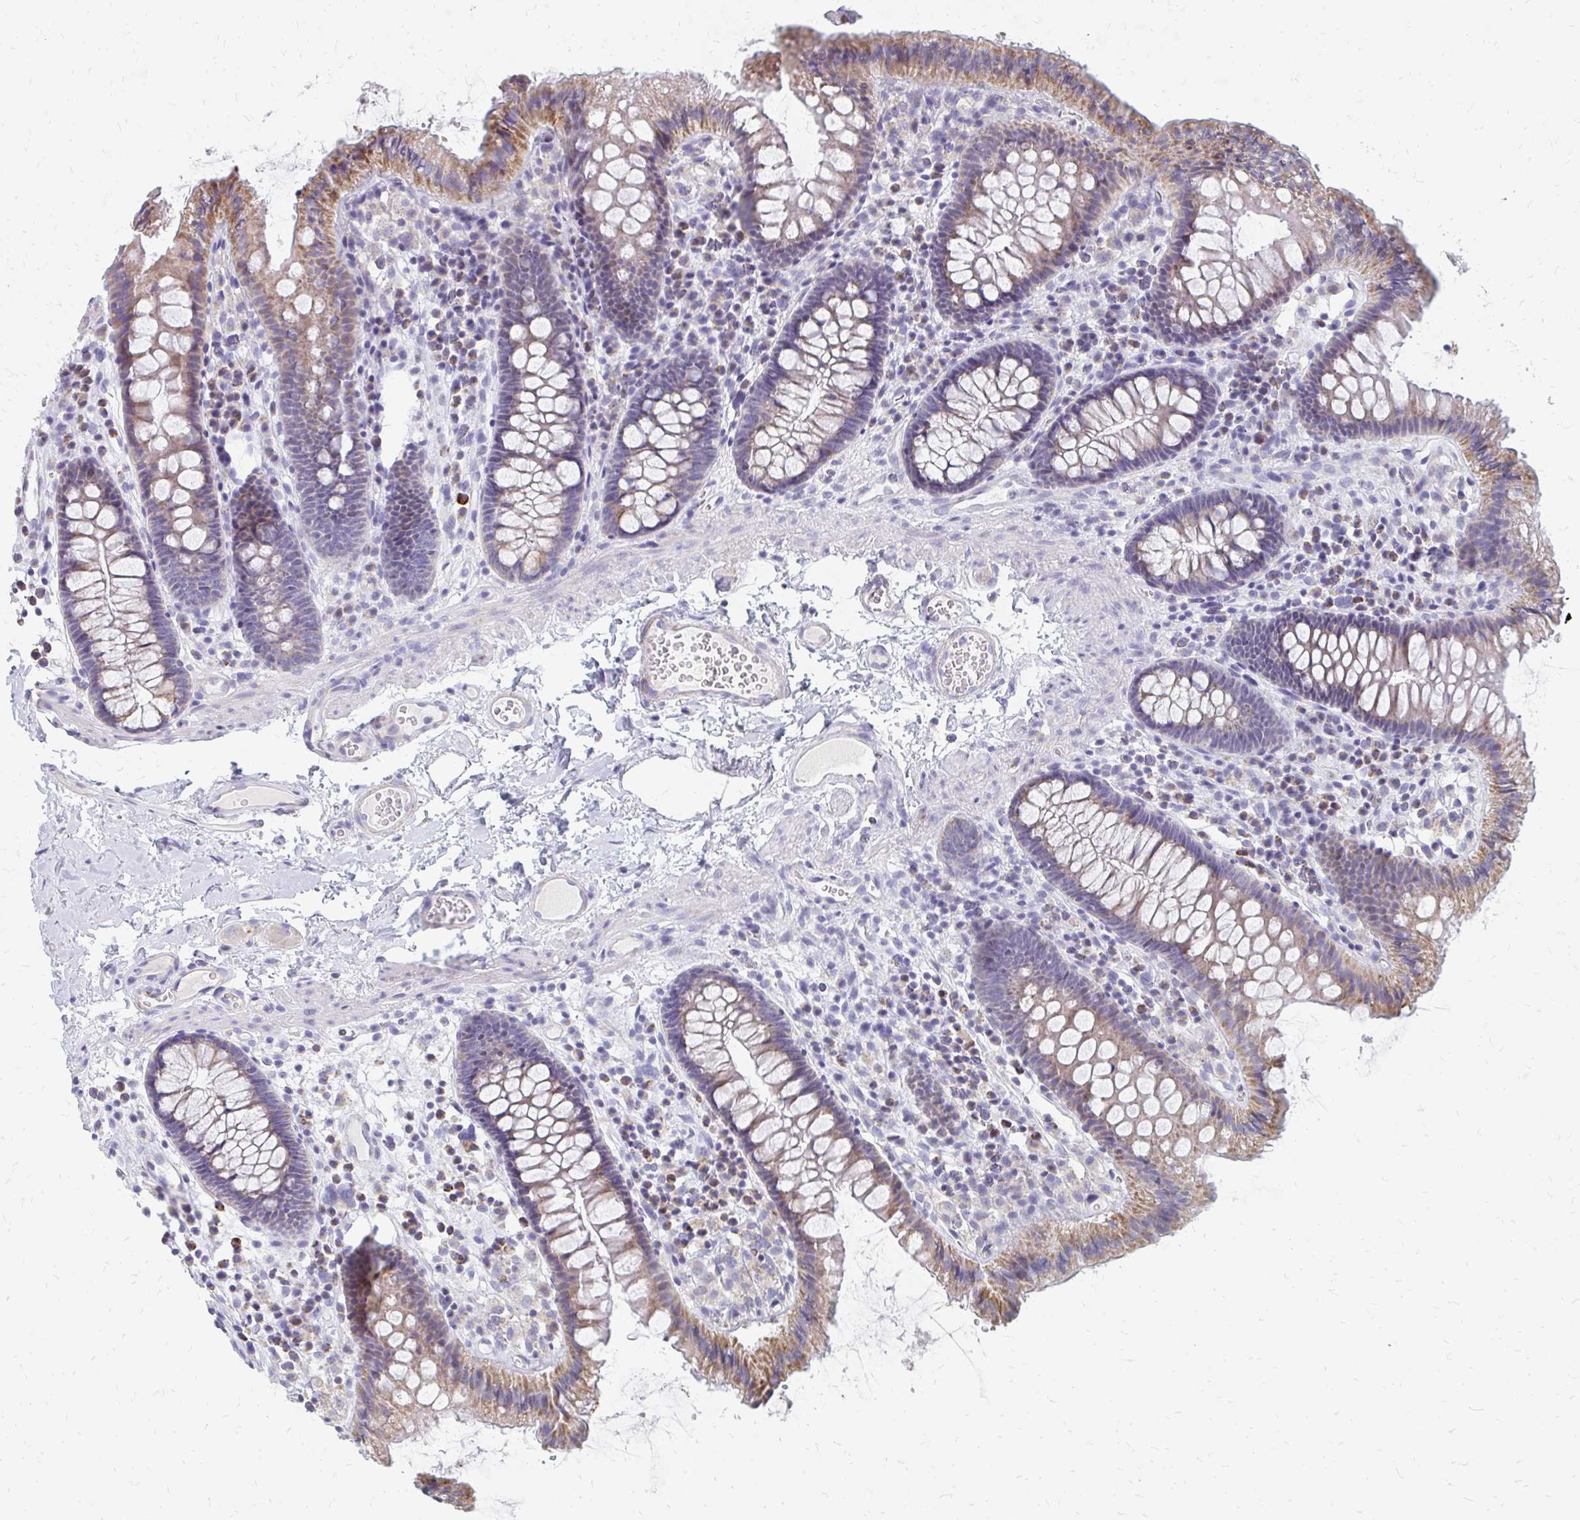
{"staining": {"intensity": "negative", "quantity": "none", "location": "none"}, "tissue": "colon", "cell_type": "Endothelial cells", "image_type": "normal", "snomed": [{"axis": "morphology", "description": "Normal tissue, NOS"}, {"axis": "topography", "description": "Colon"}], "caption": "Immunohistochemical staining of benign colon displays no significant expression in endothelial cells.", "gene": "OR10V1", "patient": {"sex": "male", "age": 84}}